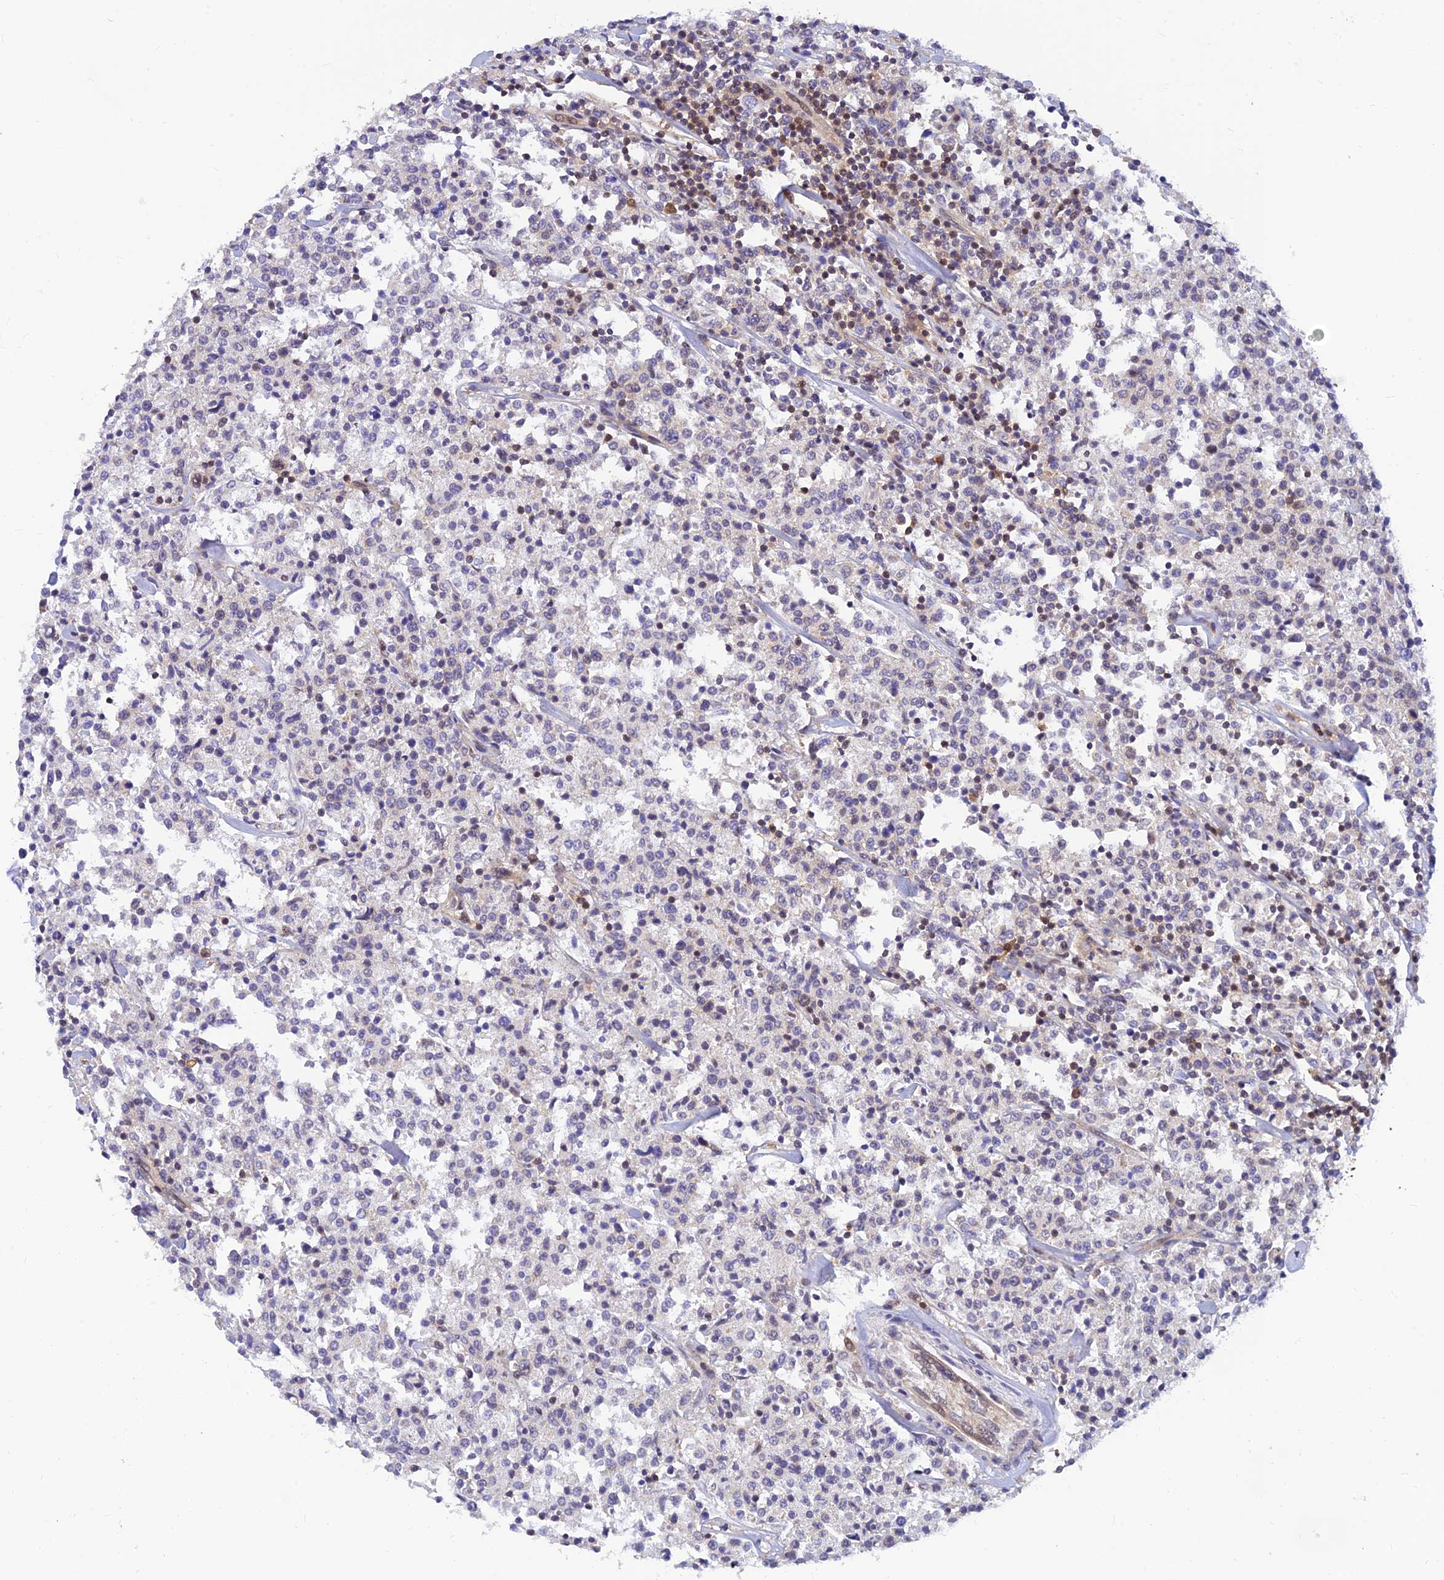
{"staining": {"intensity": "negative", "quantity": "none", "location": "none"}, "tissue": "lymphoma", "cell_type": "Tumor cells", "image_type": "cancer", "snomed": [{"axis": "morphology", "description": "Malignant lymphoma, non-Hodgkin's type, Low grade"}, {"axis": "topography", "description": "Small intestine"}], "caption": "Tumor cells are negative for brown protein staining in lymphoma. The staining is performed using DAB (3,3'-diaminobenzidine) brown chromogen with nuclei counter-stained in using hematoxylin.", "gene": "LYSMD2", "patient": {"sex": "female", "age": 59}}